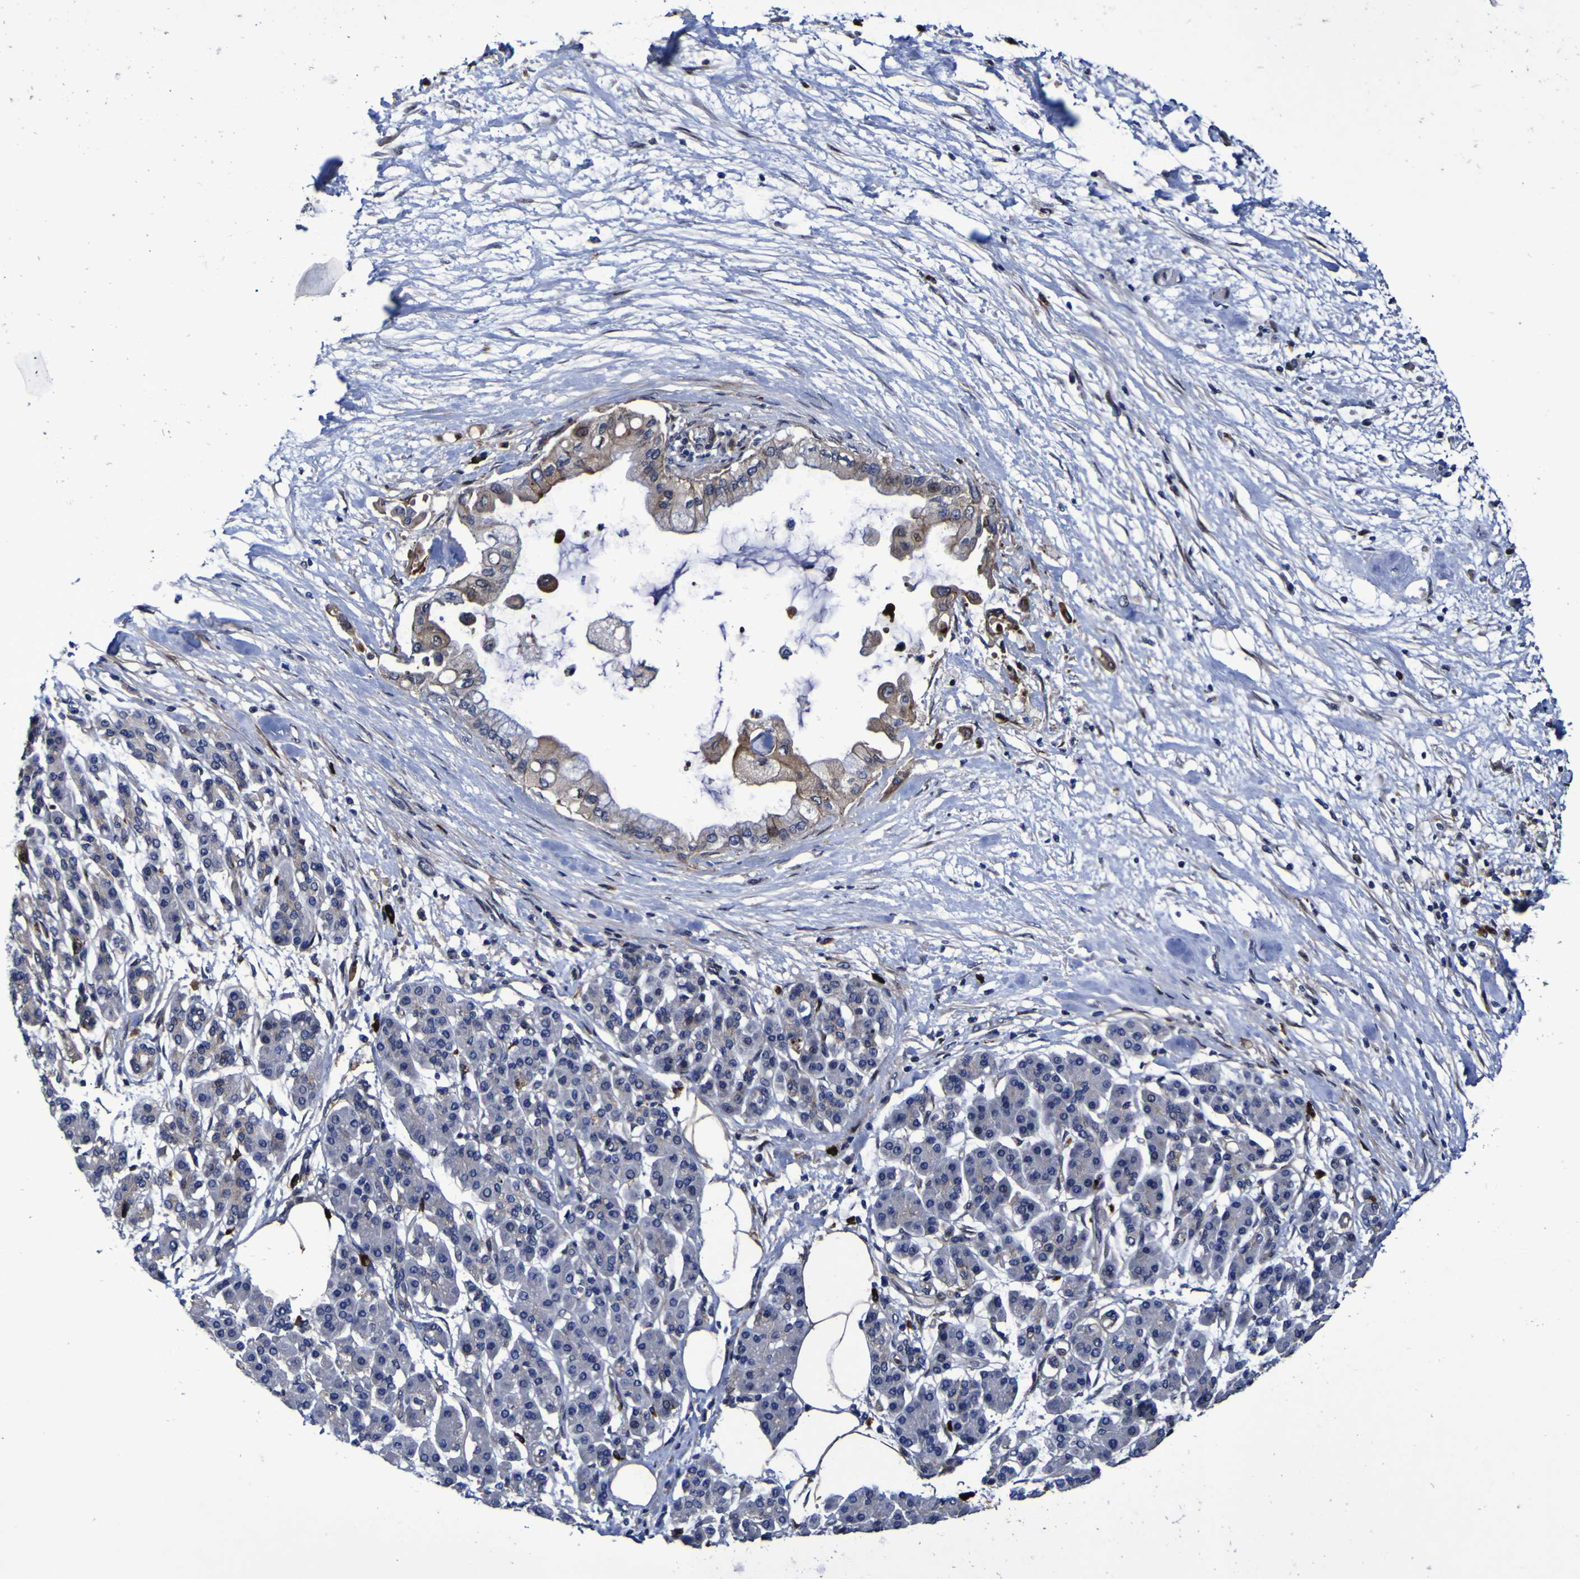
{"staining": {"intensity": "moderate", "quantity": ">75%", "location": "cytoplasmic/membranous"}, "tissue": "pancreatic cancer", "cell_type": "Tumor cells", "image_type": "cancer", "snomed": [{"axis": "morphology", "description": "Adenocarcinoma, NOS"}, {"axis": "morphology", "description": "Adenocarcinoma, metastatic, NOS"}, {"axis": "topography", "description": "Lymph node"}, {"axis": "topography", "description": "Pancreas"}, {"axis": "topography", "description": "Duodenum"}], "caption": "Pancreatic cancer (adenocarcinoma) stained with a protein marker displays moderate staining in tumor cells.", "gene": "MGLL", "patient": {"sex": "female", "age": 64}}